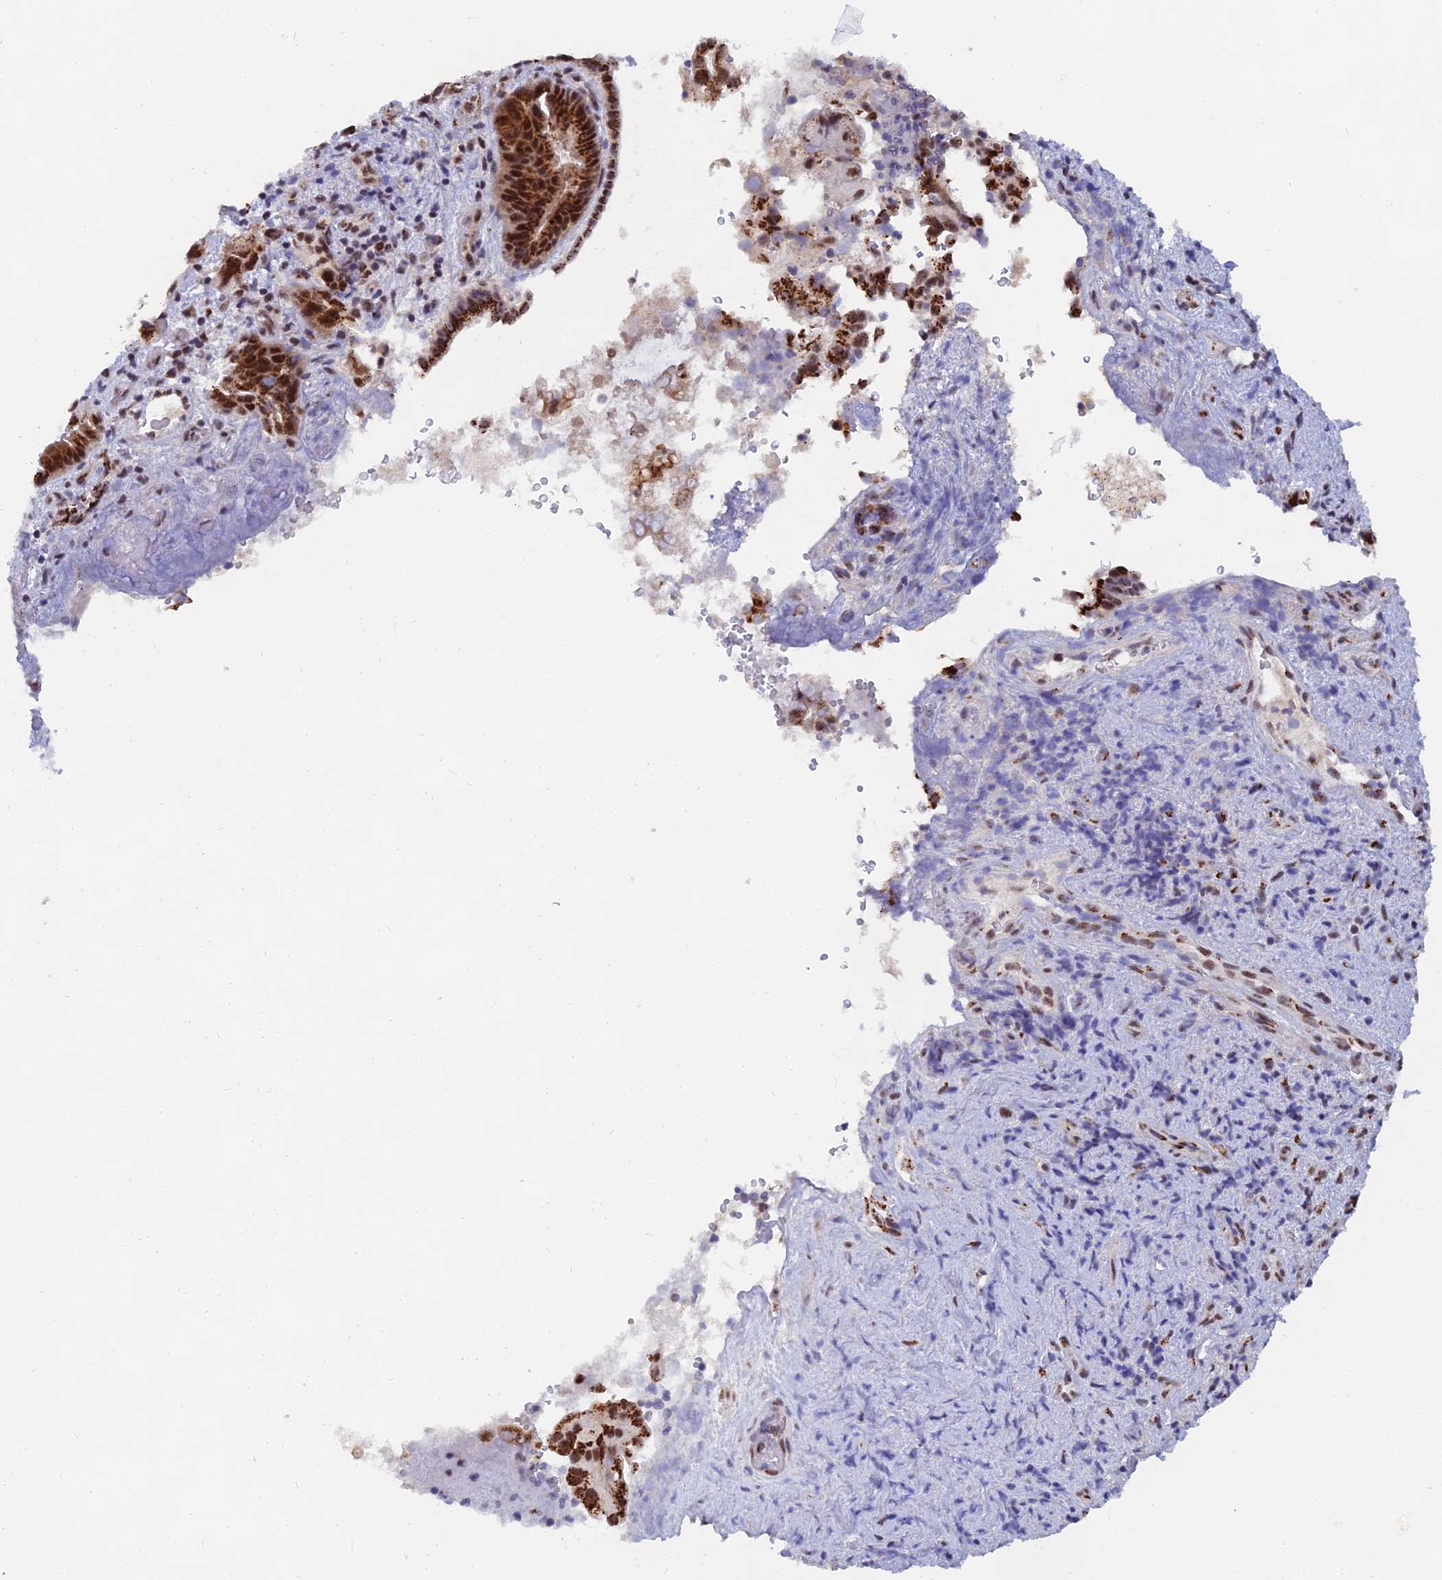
{"staining": {"intensity": "strong", "quantity": ">75%", "location": "cytoplasmic/membranous,nuclear"}, "tissue": "pancreatic cancer", "cell_type": "Tumor cells", "image_type": "cancer", "snomed": [{"axis": "morphology", "description": "Adenocarcinoma, NOS"}, {"axis": "topography", "description": "Pancreas"}], "caption": "Pancreatic cancer (adenocarcinoma) stained with a brown dye displays strong cytoplasmic/membranous and nuclear positive staining in about >75% of tumor cells.", "gene": "THOC3", "patient": {"sex": "female", "age": 77}}